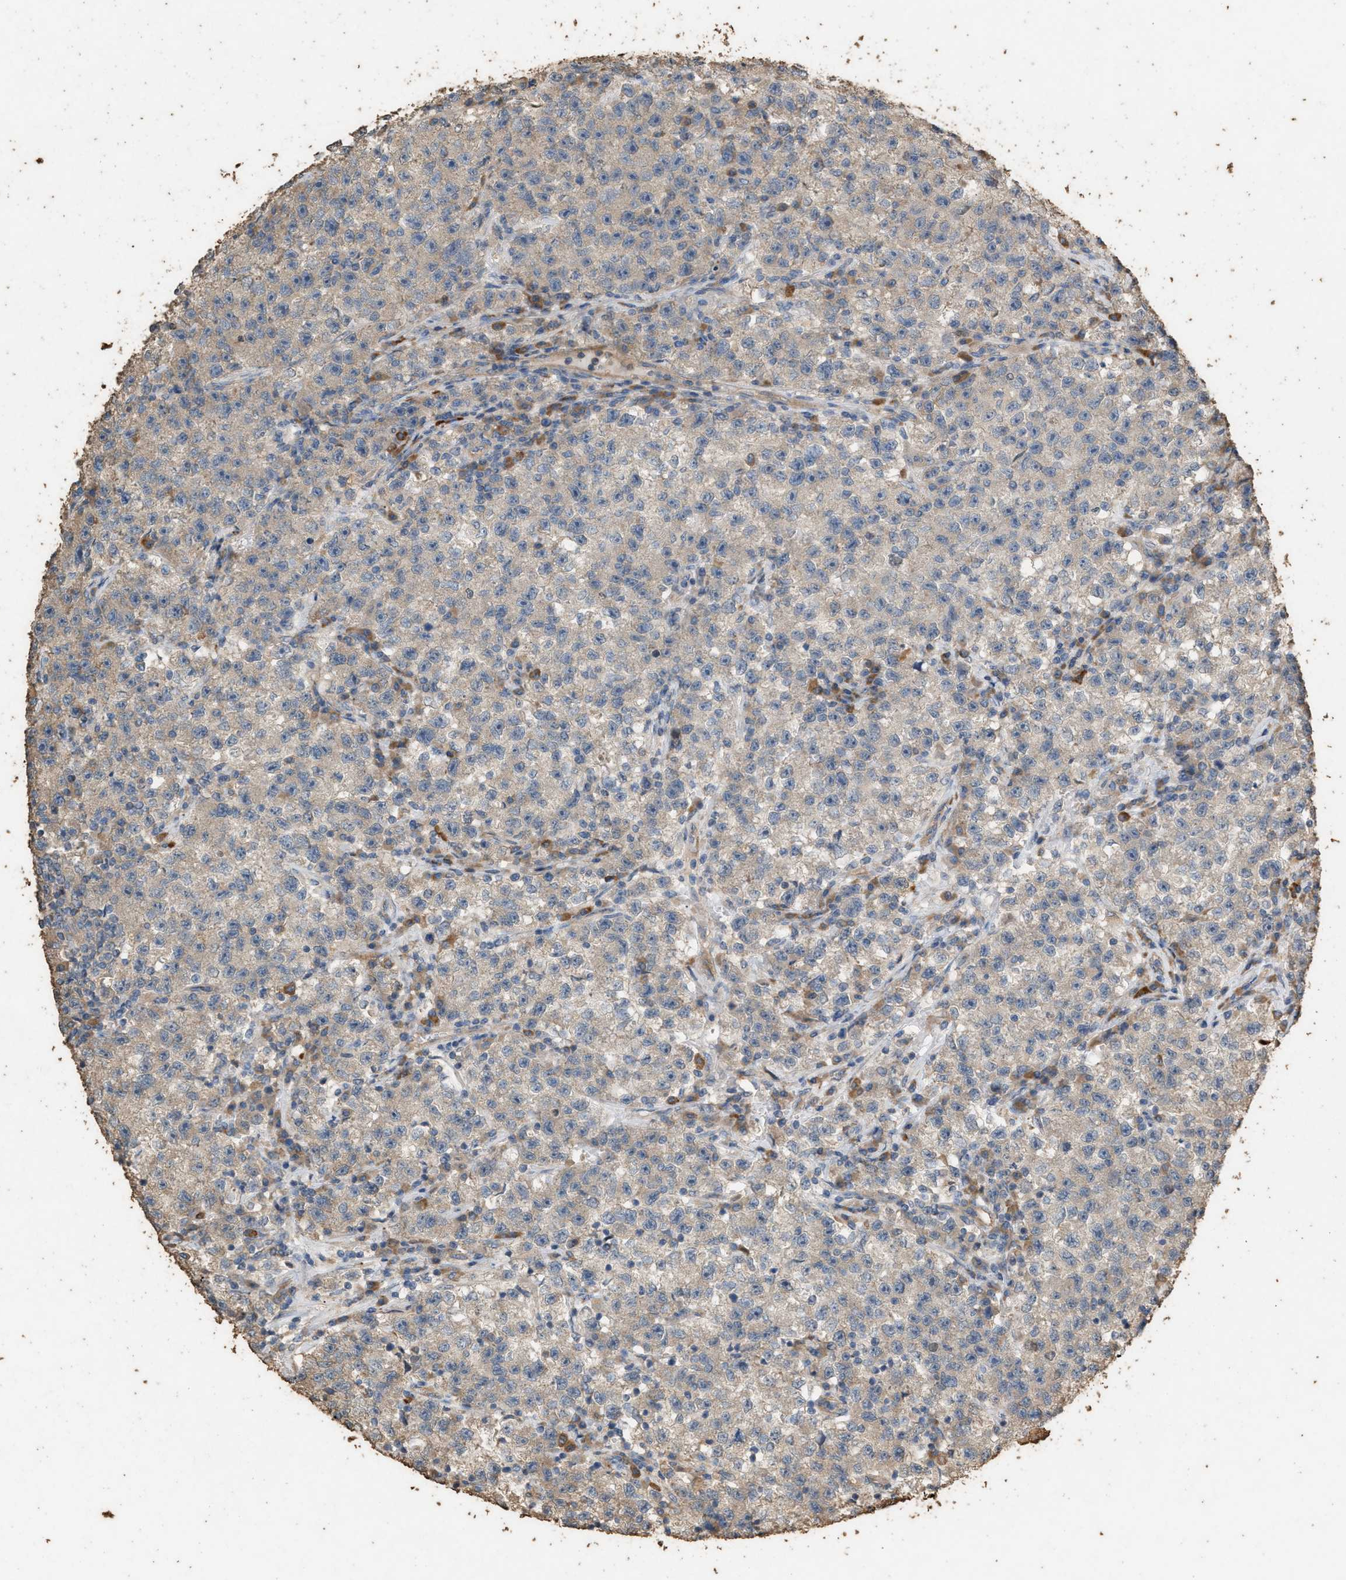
{"staining": {"intensity": "negative", "quantity": "none", "location": "none"}, "tissue": "testis cancer", "cell_type": "Tumor cells", "image_type": "cancer", "snomed": [{"axis": "morphology", "description": "Seminoma, NOS"}, {"axis": "topography", "description": "Testis"}], "caption": "Immunohistochemical staining of testis cancer displays no significant positivity in tumor cells. (Stains: DAB (3,3'-diaminobenzidine) IHC with hematoxylin counter stain, Microscopy: brightfield microscopy at high magnification).", "gene": "DCAF7", "patient": {"sex": "male", "age": 22}}